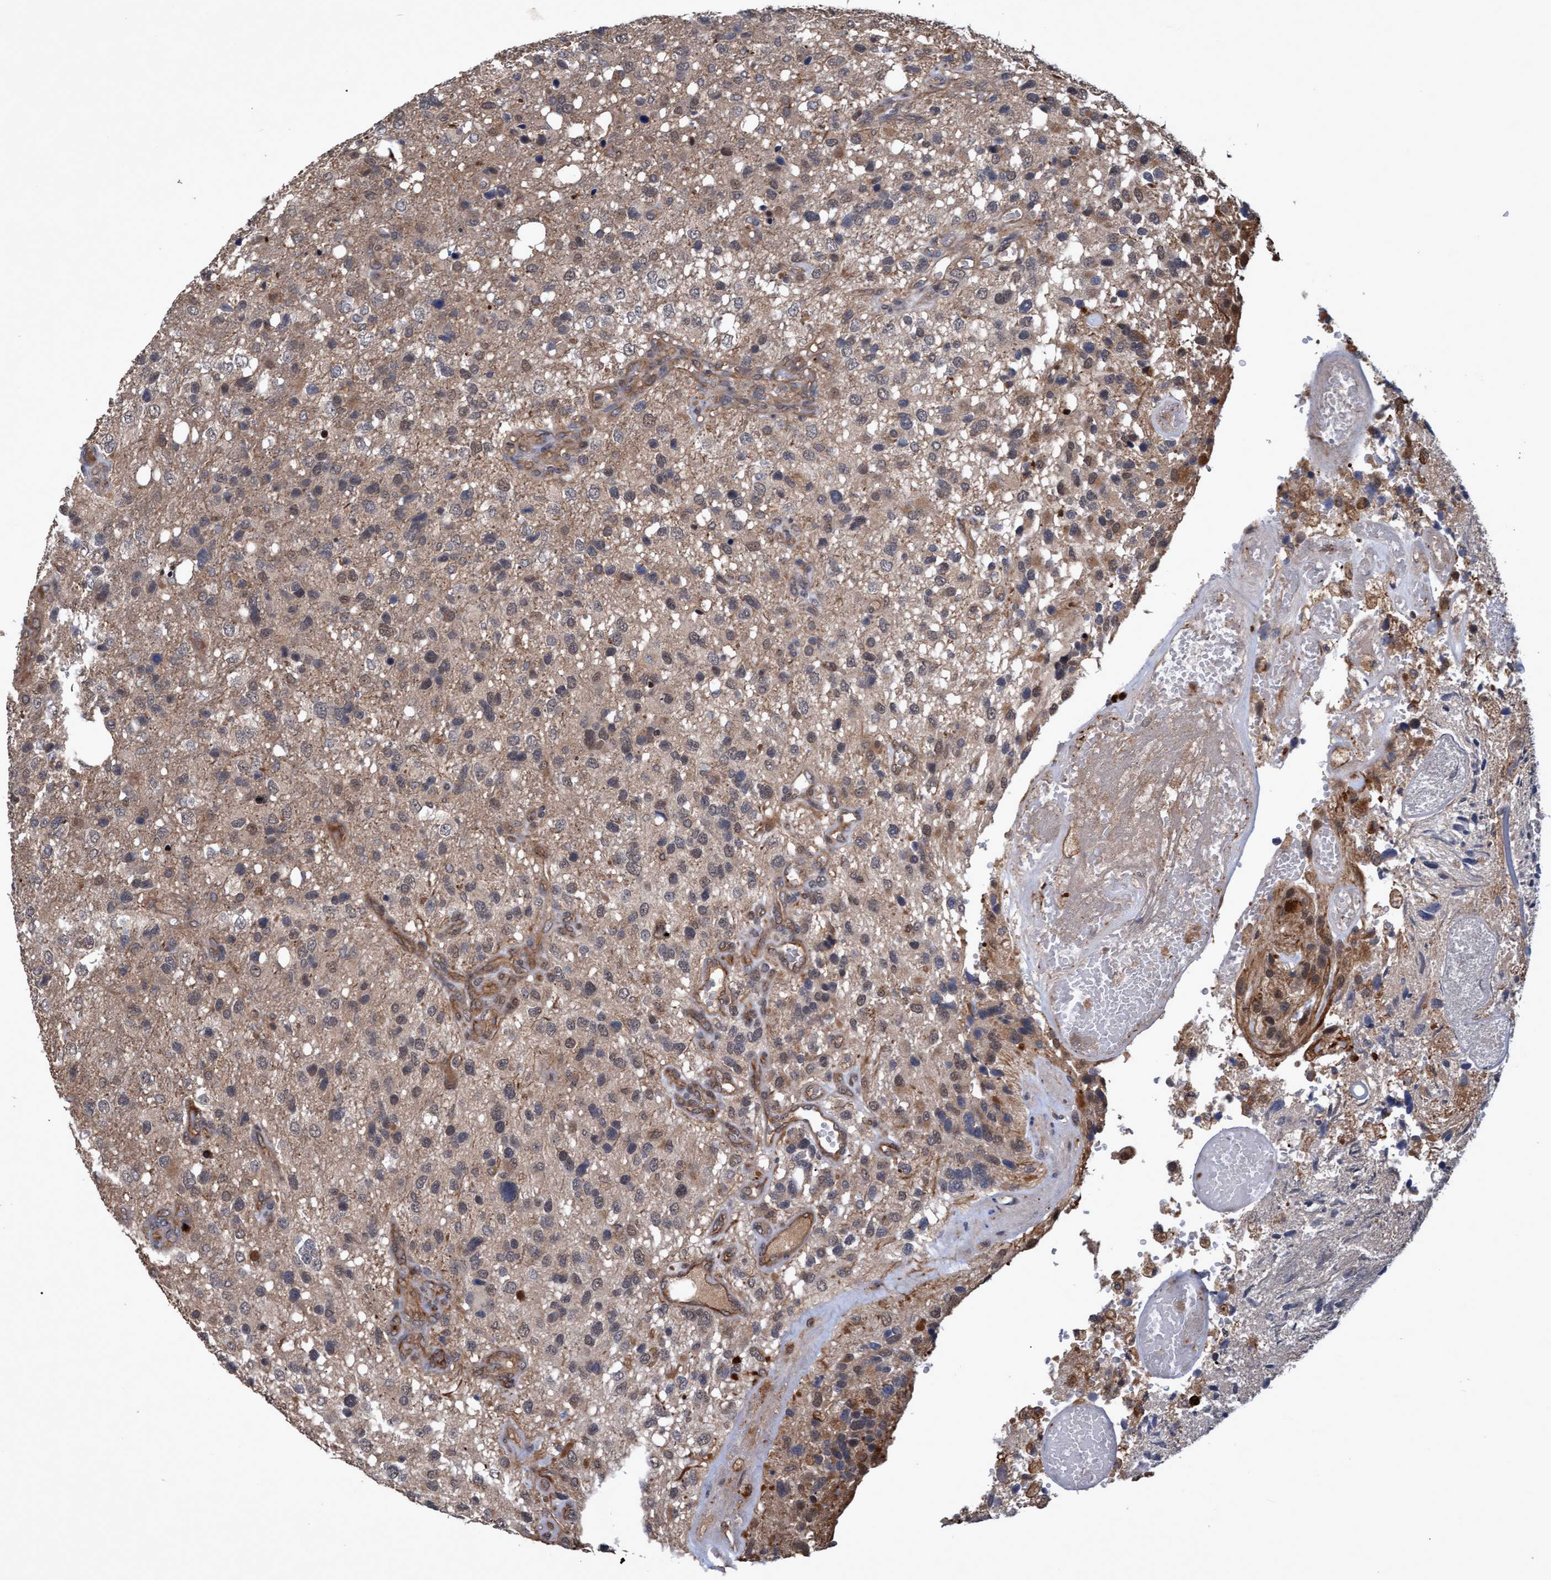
{"staining": {"intensity": "moderate", "quantity": ">75%", "location": "cytoplasmic/membranous,nuclear"}, "tissue": "glioma", "cell_type": "Tumor cells", "image_type": "cancer", "snomed": [{"axis": "morphology", "description": "Glioma, malignant, High grade"}, {"axis": "topography", "description": "Brain"}], "caption": "Immunohistochemical staining of human malignant glioma (high-grade) exhibits medium levels of moderate cytoplasmic/membranous and nuclear expression in approximately >75% of tumor cells.", "gene": "PSMB6", "patient": {"sex": "female", "age": 58}}